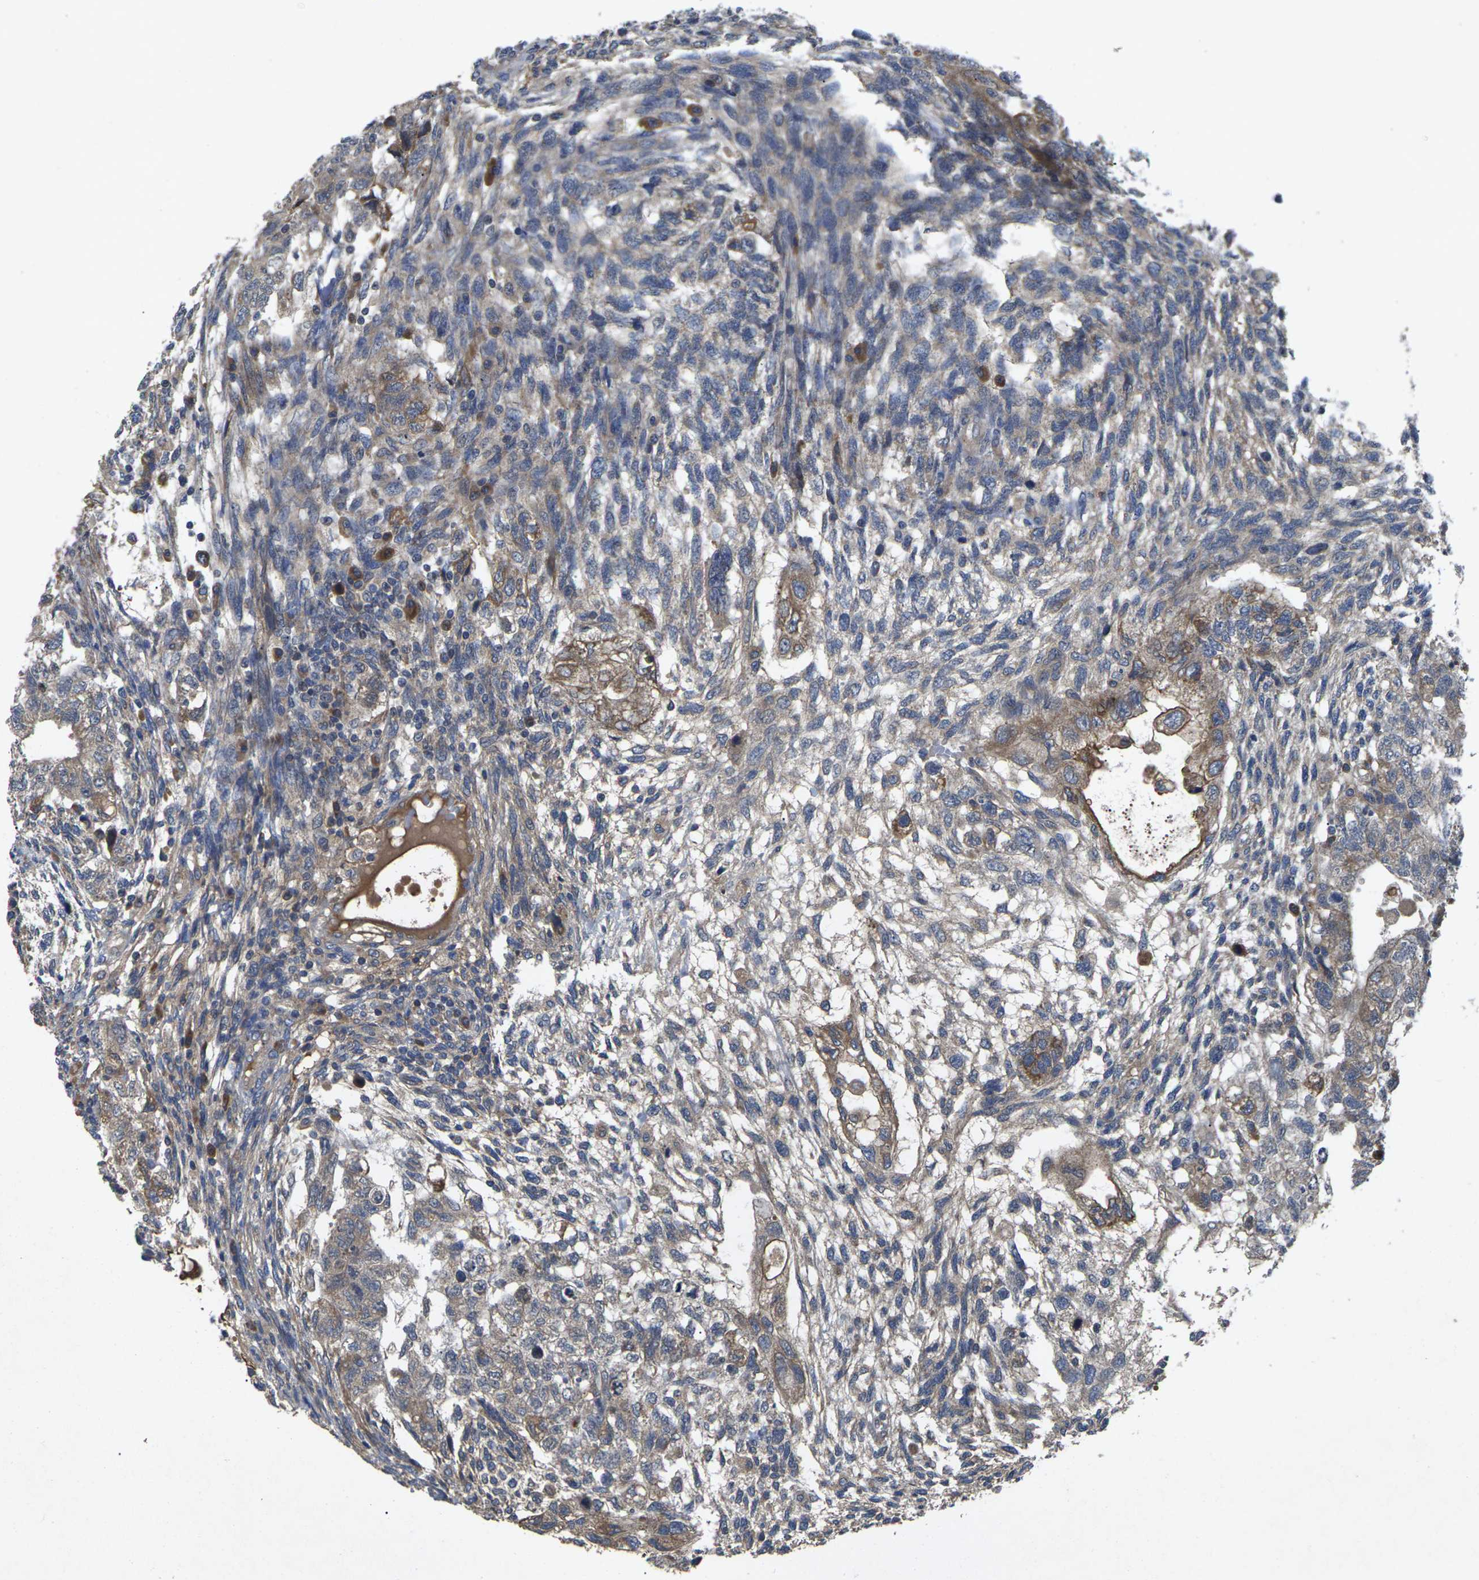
{"staining": {"intensity": "moderate", "quantity": "25%-75%", "location": "cytoplasmic/membranous"}, "tissue": "testis cancer", "cell_type": "Tumor cells", "image_type": "cancer", "snomed": [{"axis": "morphology", "description": "Normal tissue, NOS"}, {"axis": "morphology", "description": "Carcinoma, Embryonal, NOS"}, {"axis": "topography", "description": "Testis"}], "caption": "A medium amount of moderate cytoplasmic/membranous positivity is identified in approximately 25%-75% of tumor cells in testis cancer tissue. (DAB = brown stain, brightfield microscopy at high magnification).", "gene": "KIF1B", "patient": {"sex": "male", "age": 36}}